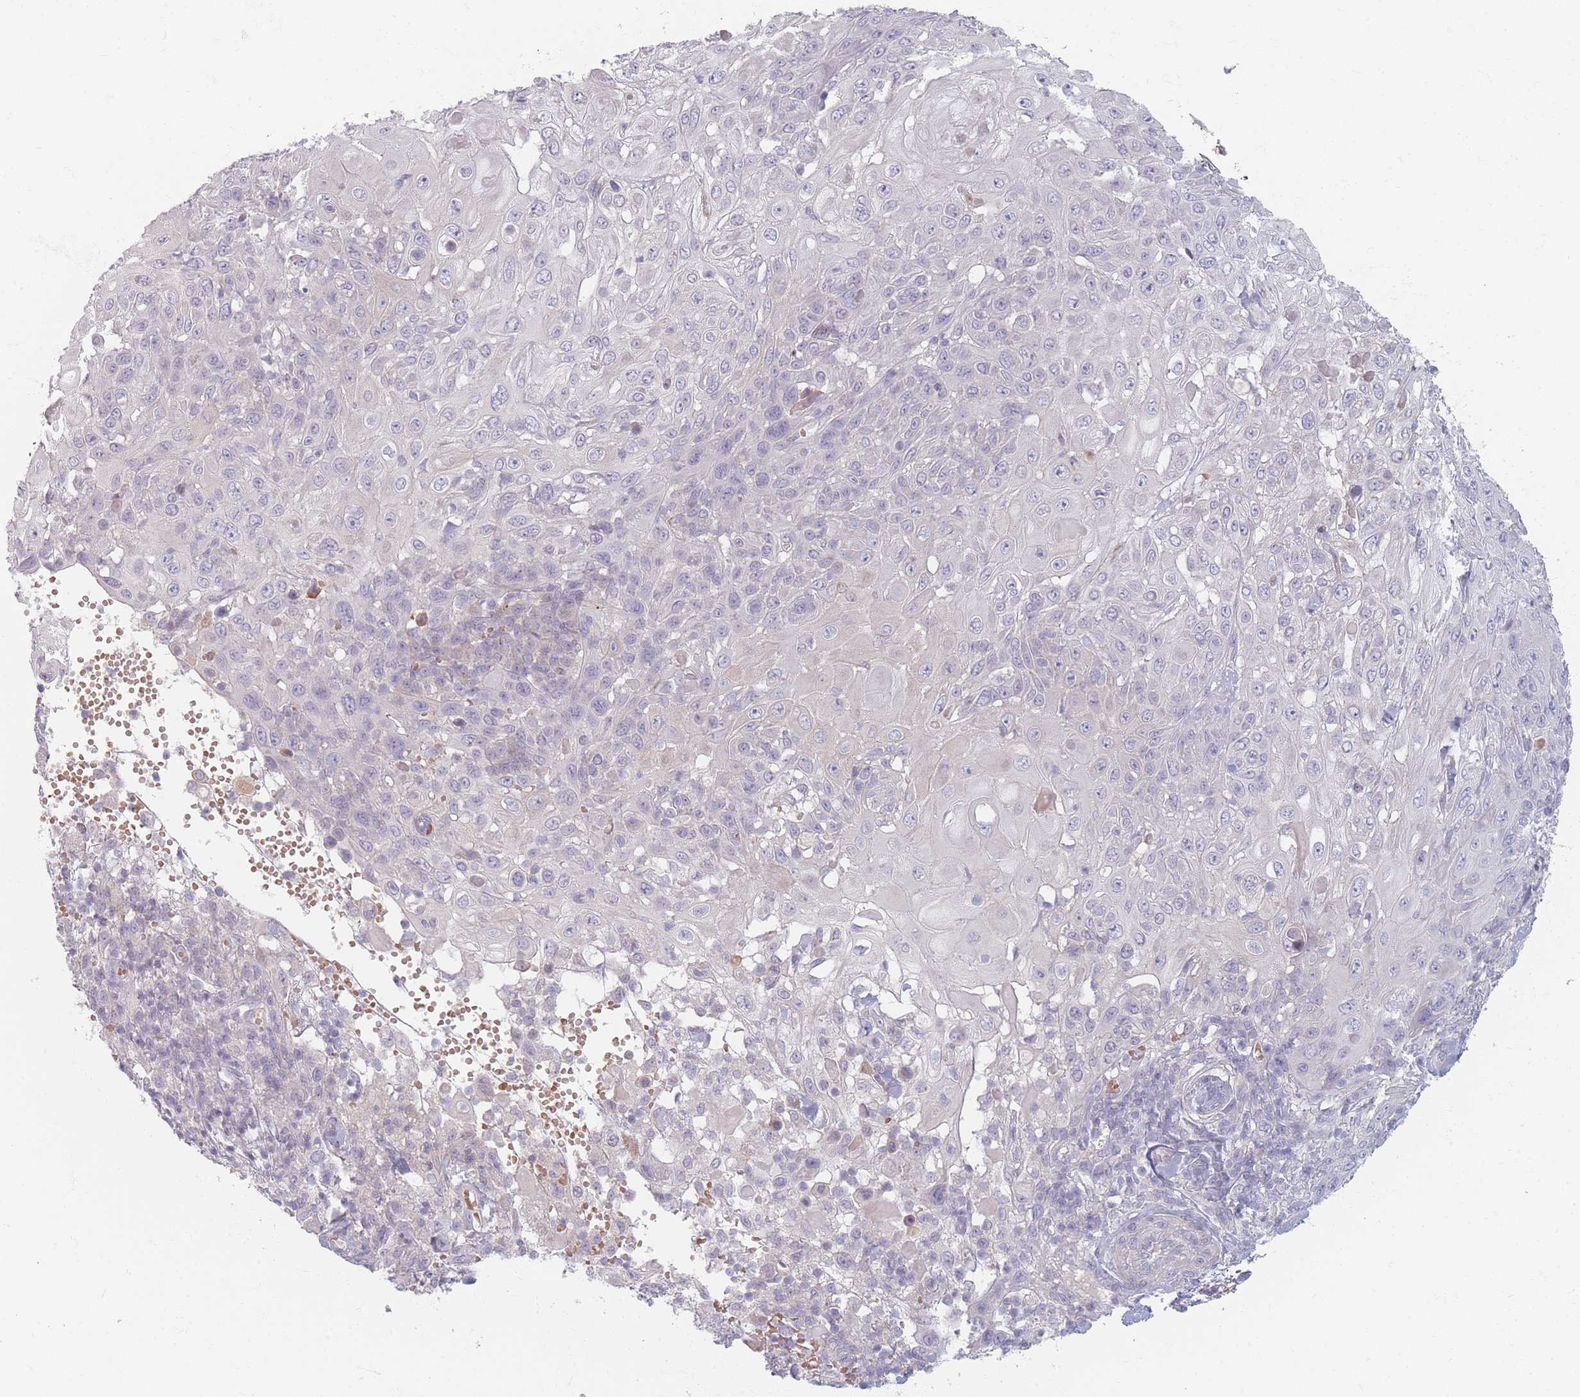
{"staining": {"intensity": "negative", "quantity": "none", "location": "none"}, "tissue": "skin cancer", "cell_type": "Tumor cells", "image_type": "cancer", "snomed": [{"axis": "morphology", "description": "Normal tissue, NOS"}, {"axis": "morphology", "description": "Squamous cell carcinoma, NOS"}, {"axis": "topography", "description": "Skin"}, {"axis": "topography", "description": "Cartilage tissue"}], "caption": "Human skin cancer stained for a protein using immunohistochemistry (IHC) reveals no staining in tumor cells.", "gene": "TMOD1", "patient": {"sex": "female", "age": 79}}